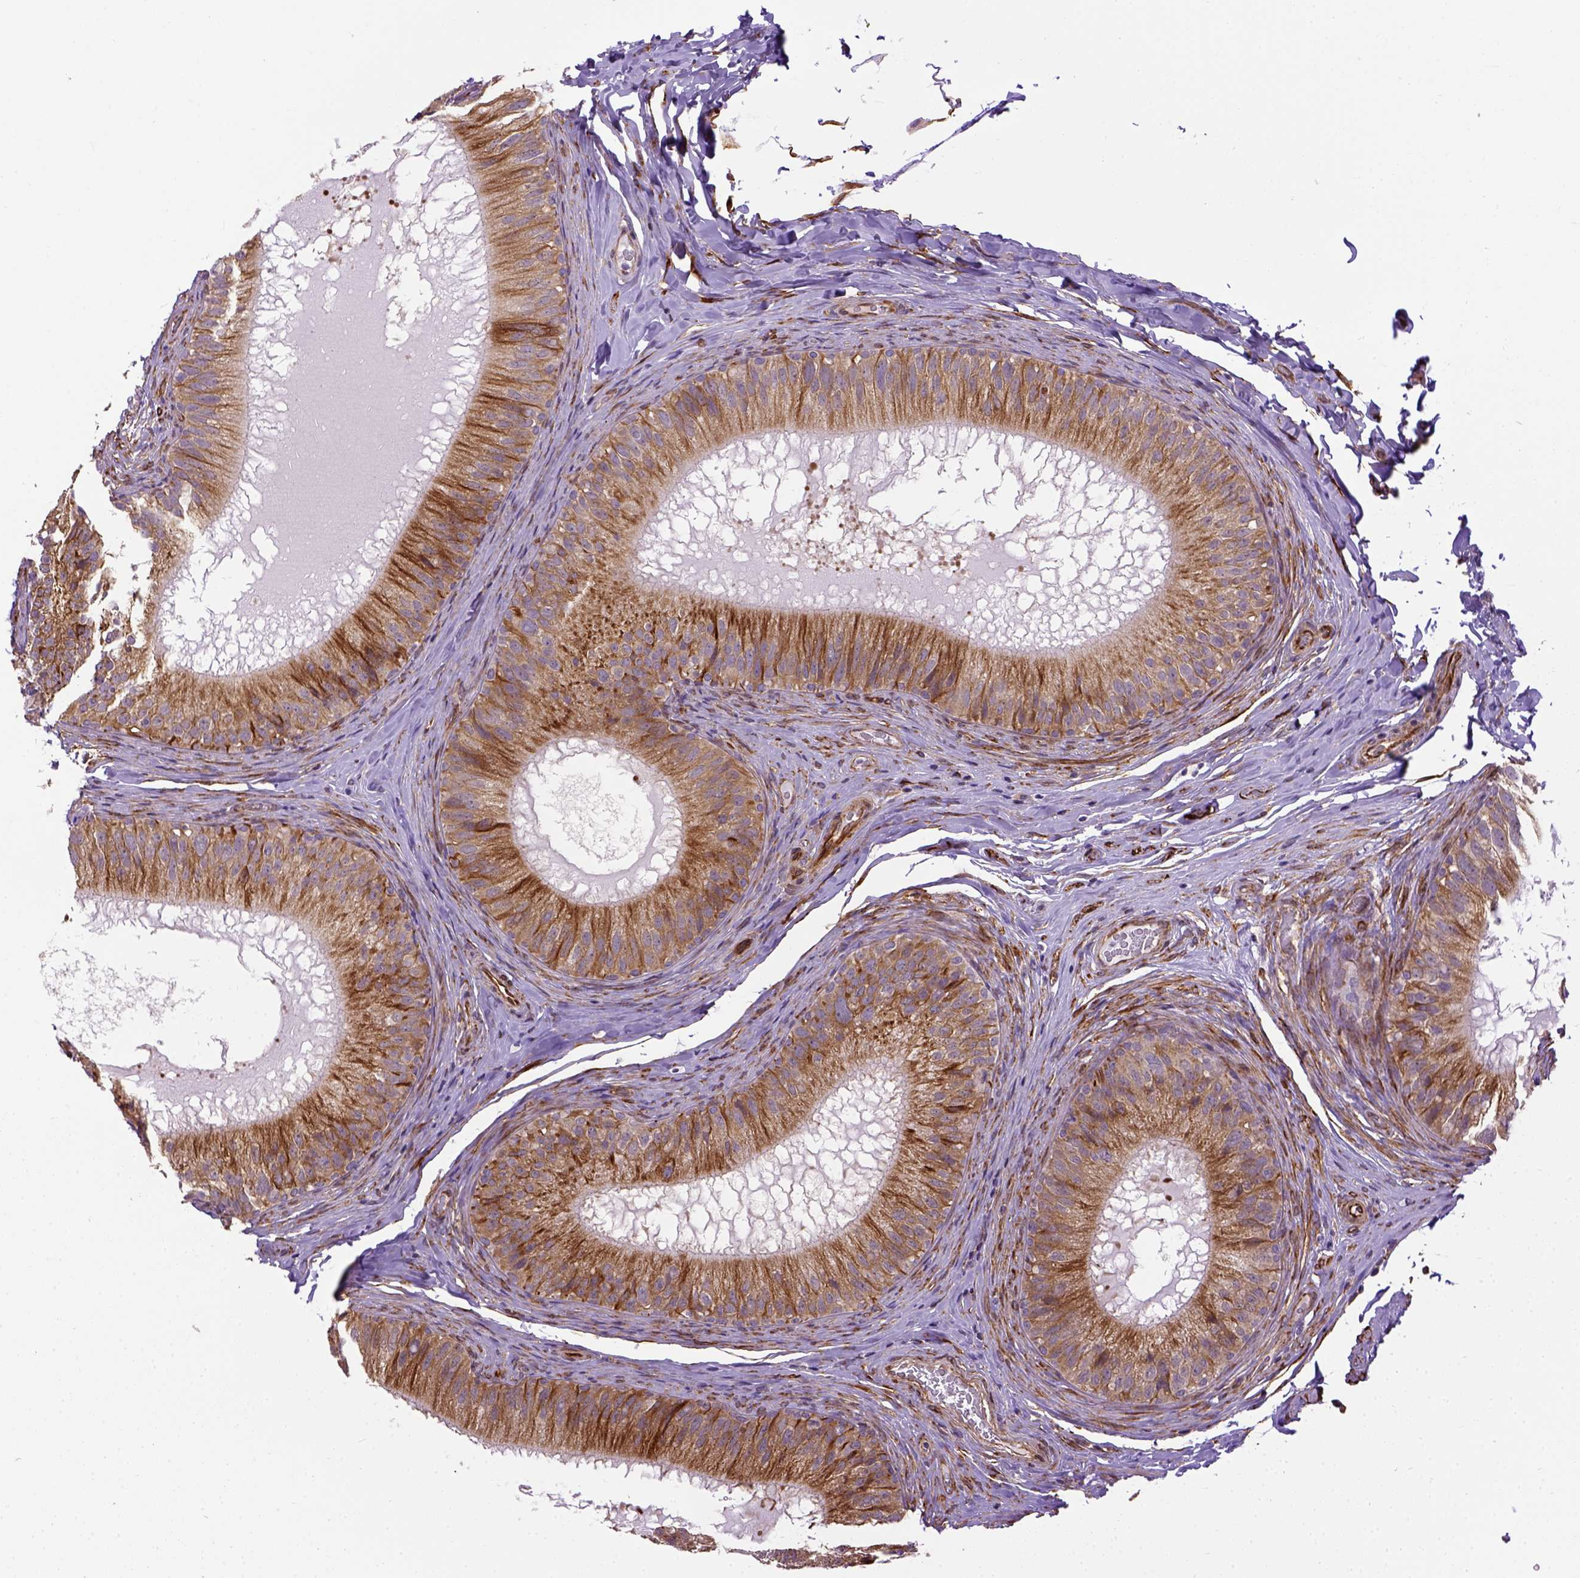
{"staining": {"intensity": "moderate", "quantity": ">75%", "location": "cytoplasmic/membranous"}, "tissue": "epididymis", "cell_type": "Glandular cells", "image_type": "normal", "snomed": [{"axis": "morphology", "description": "Normal tissue, NOS"}, {"axis": "topography", "description": "Epididymis"}], "caption": "This is an image of immunohistochemistry (IHC) staining of normal epididymis, which shows moderate positivity in the cytoplasmic/membranous of glandular cells.", "gene": "KAZN", "patient": {"sex": "male", "age": 34}}